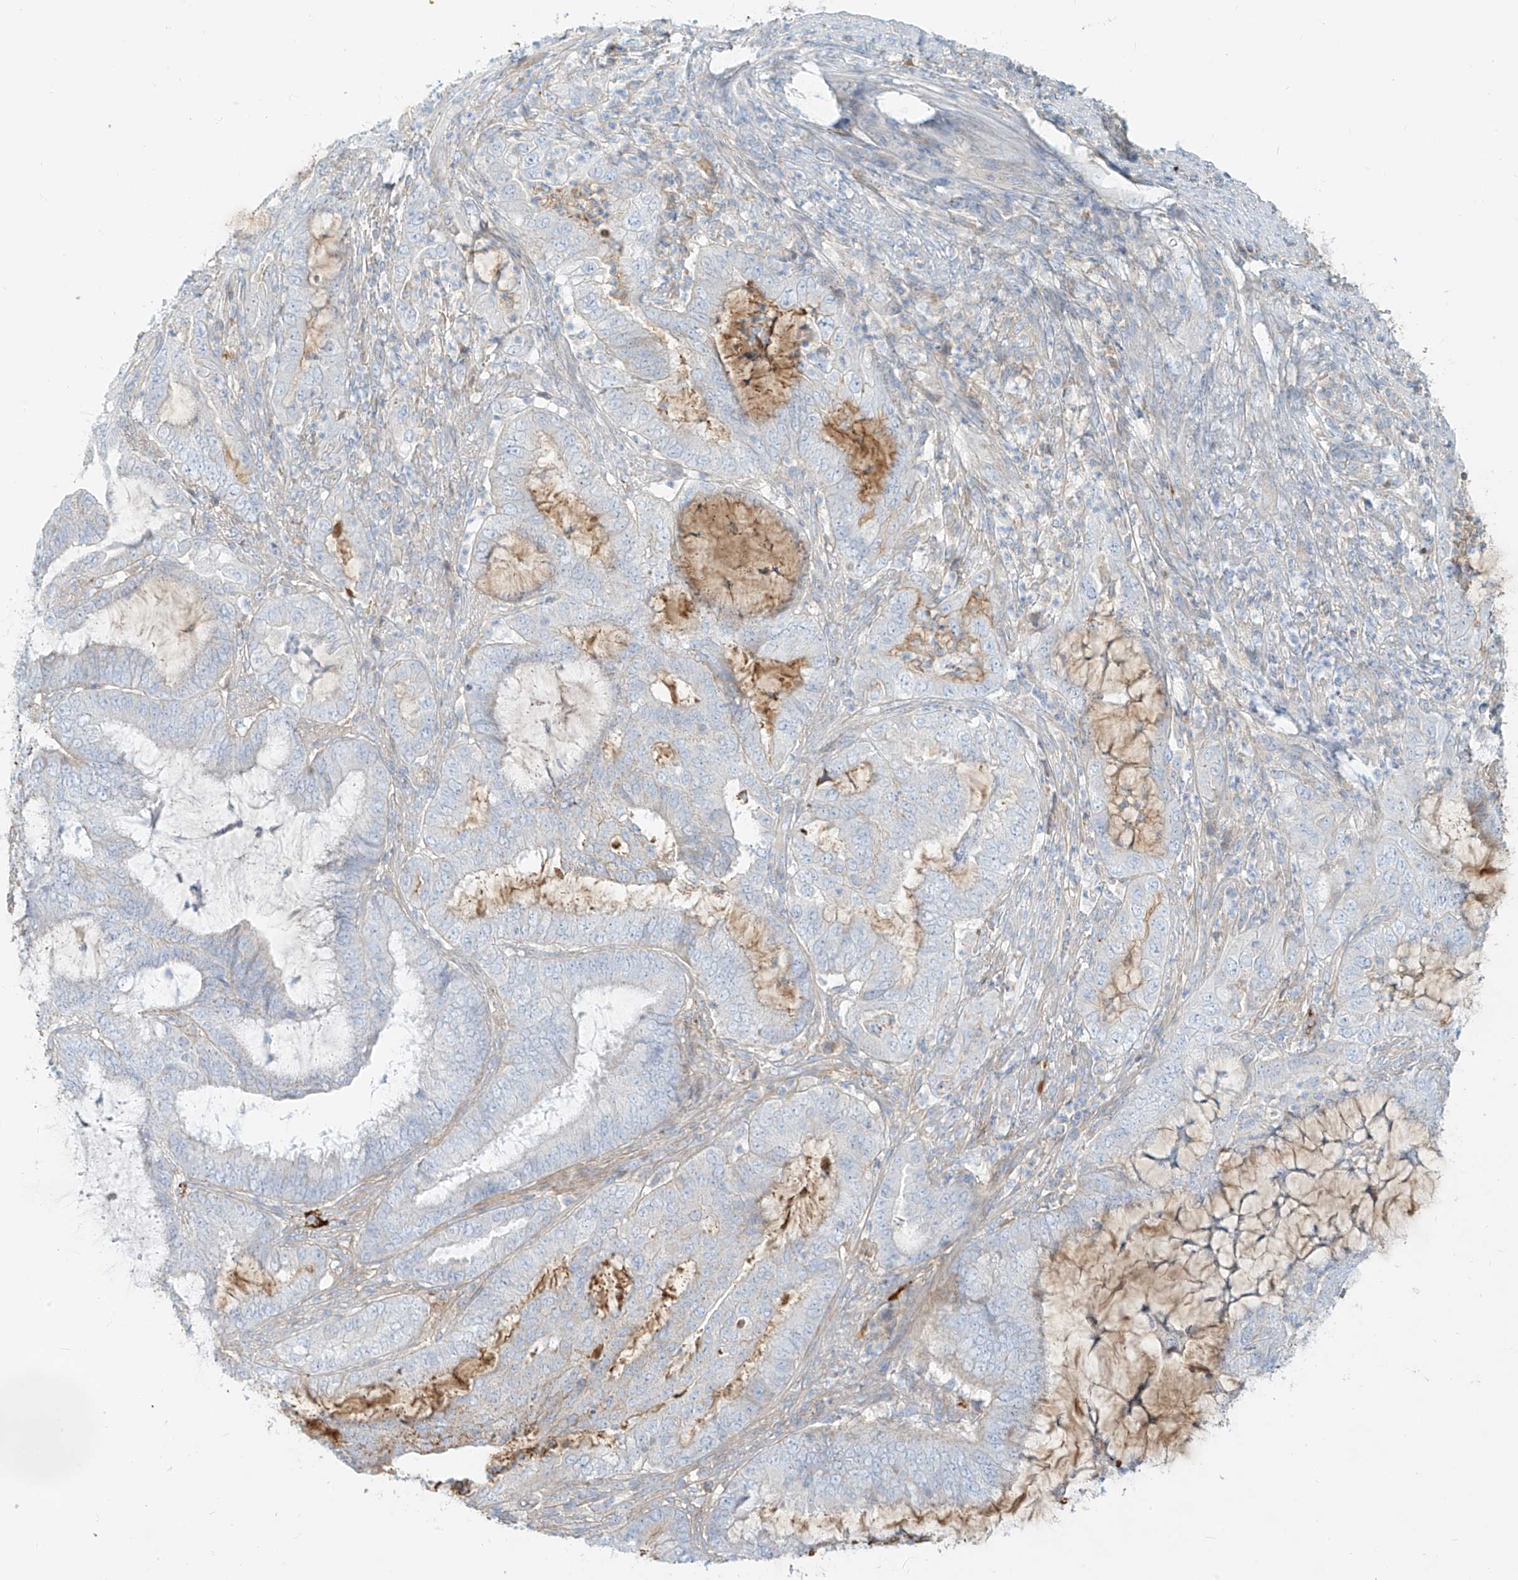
{"staining": {"intensity": "negative", "quantity": "none", "location": "none"}, "tissue": "endometrial cancer", "cell_type": "Tumor cells", "image_type": "cancer", "snomed": [{"axis": "morphology", "description": "Adenocarcinoma, NOS"}, {"axis": "topography", "description": "Endometrium"}], "caption": "Immunohistochemical staining of endometrial adenocarcinoma shows no significant expression in tumor cells.", "gene": "OCSTAMP", "patient": {"sex": "female", "age": 51}}